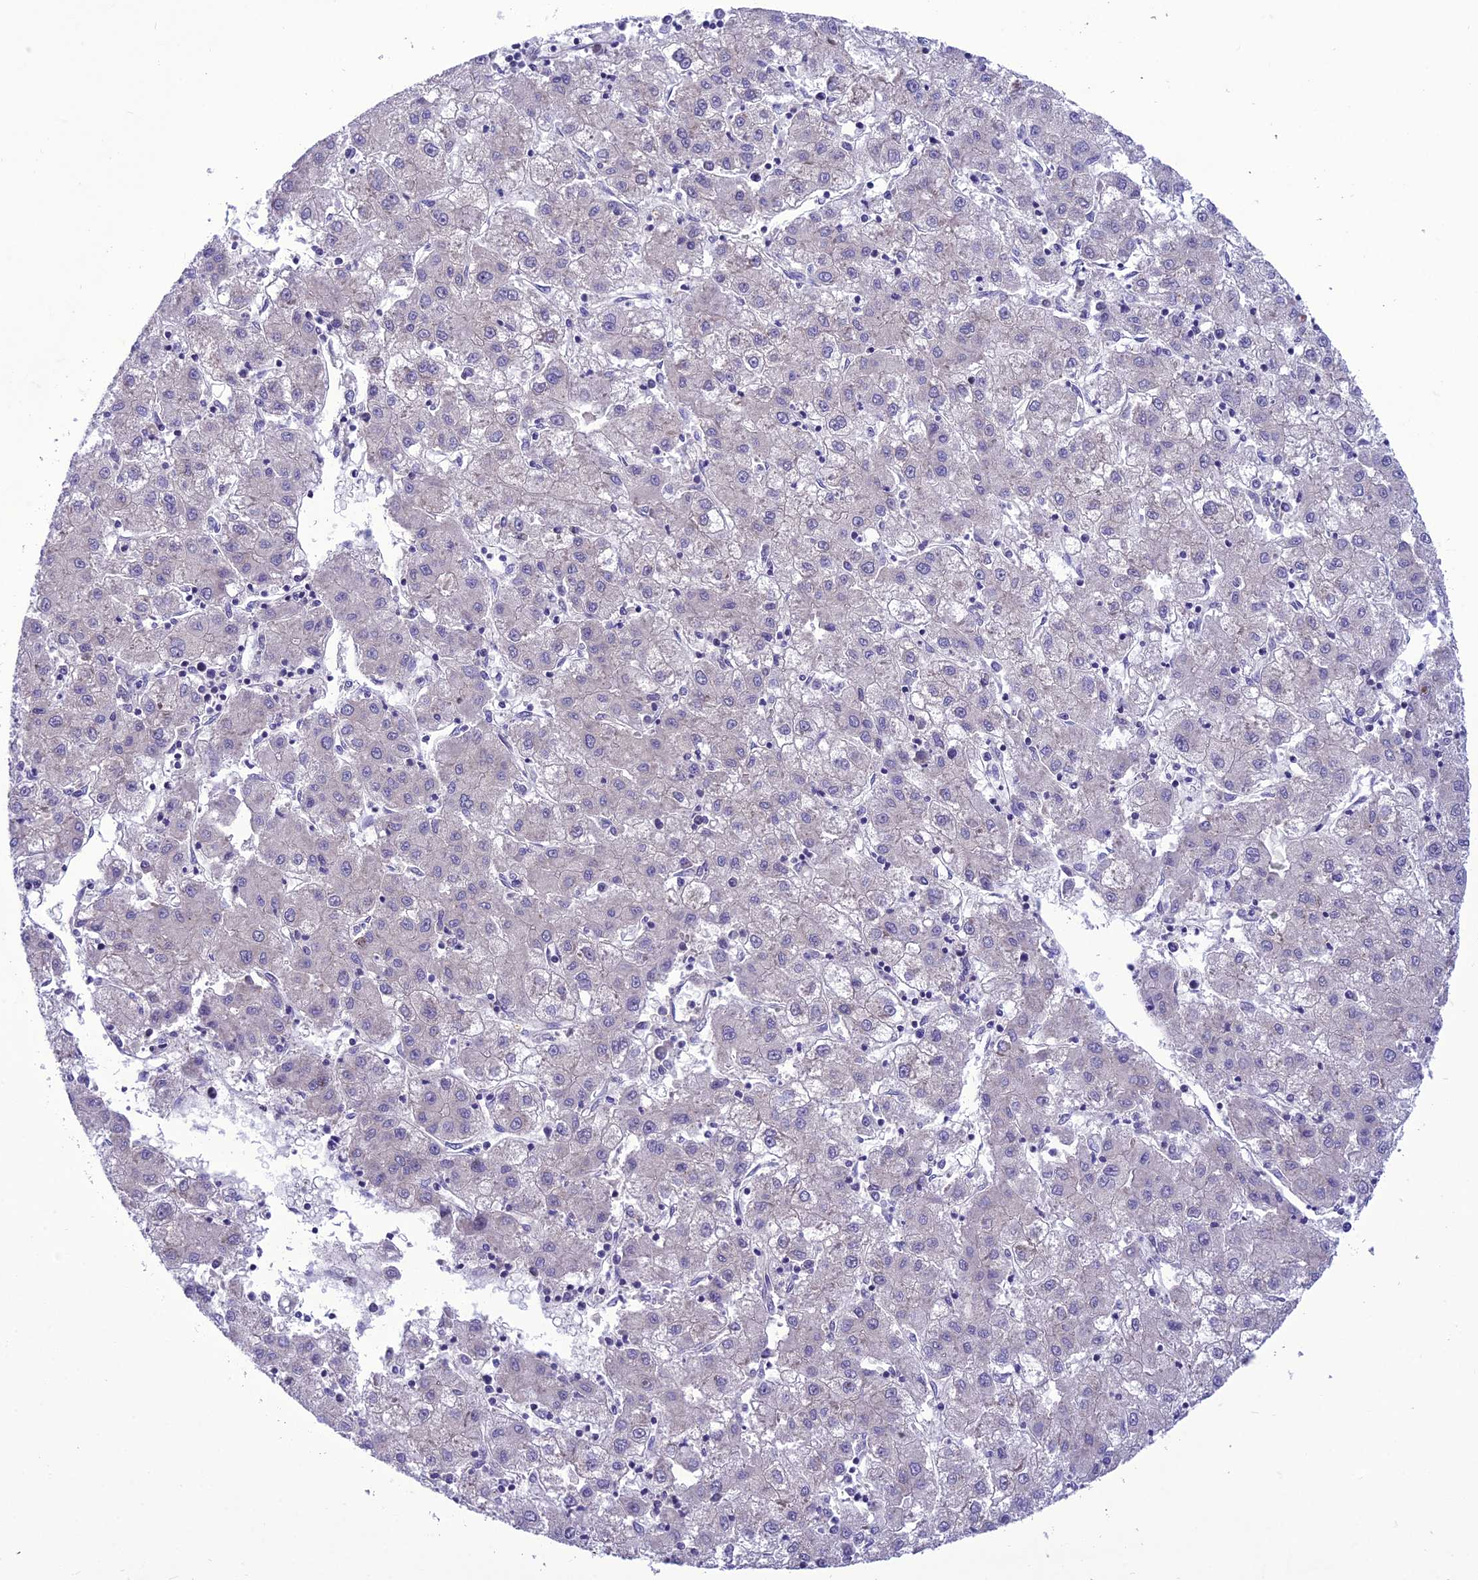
{"staining": {"intensity": "negative", "quantity": "none", "location": "none"}, "tissue": "liver cancer", "cell_type": "Tumor cells", "image_type": "cancer", "snomed": [{"axis": "morphology", "description": "Carcinoma, Hepatocellular, NOS"}, {"axis": "topography", "description": "Liver"}], "caption": "DAB (3,3'-diaminobenzidine) immunohistochemical staining of liver cancer (hepatocellular carcinoma) shows no significant positivity in tumor cells.", "gene": "GAB4", "patient": {"sex": "male", "age": 72}}